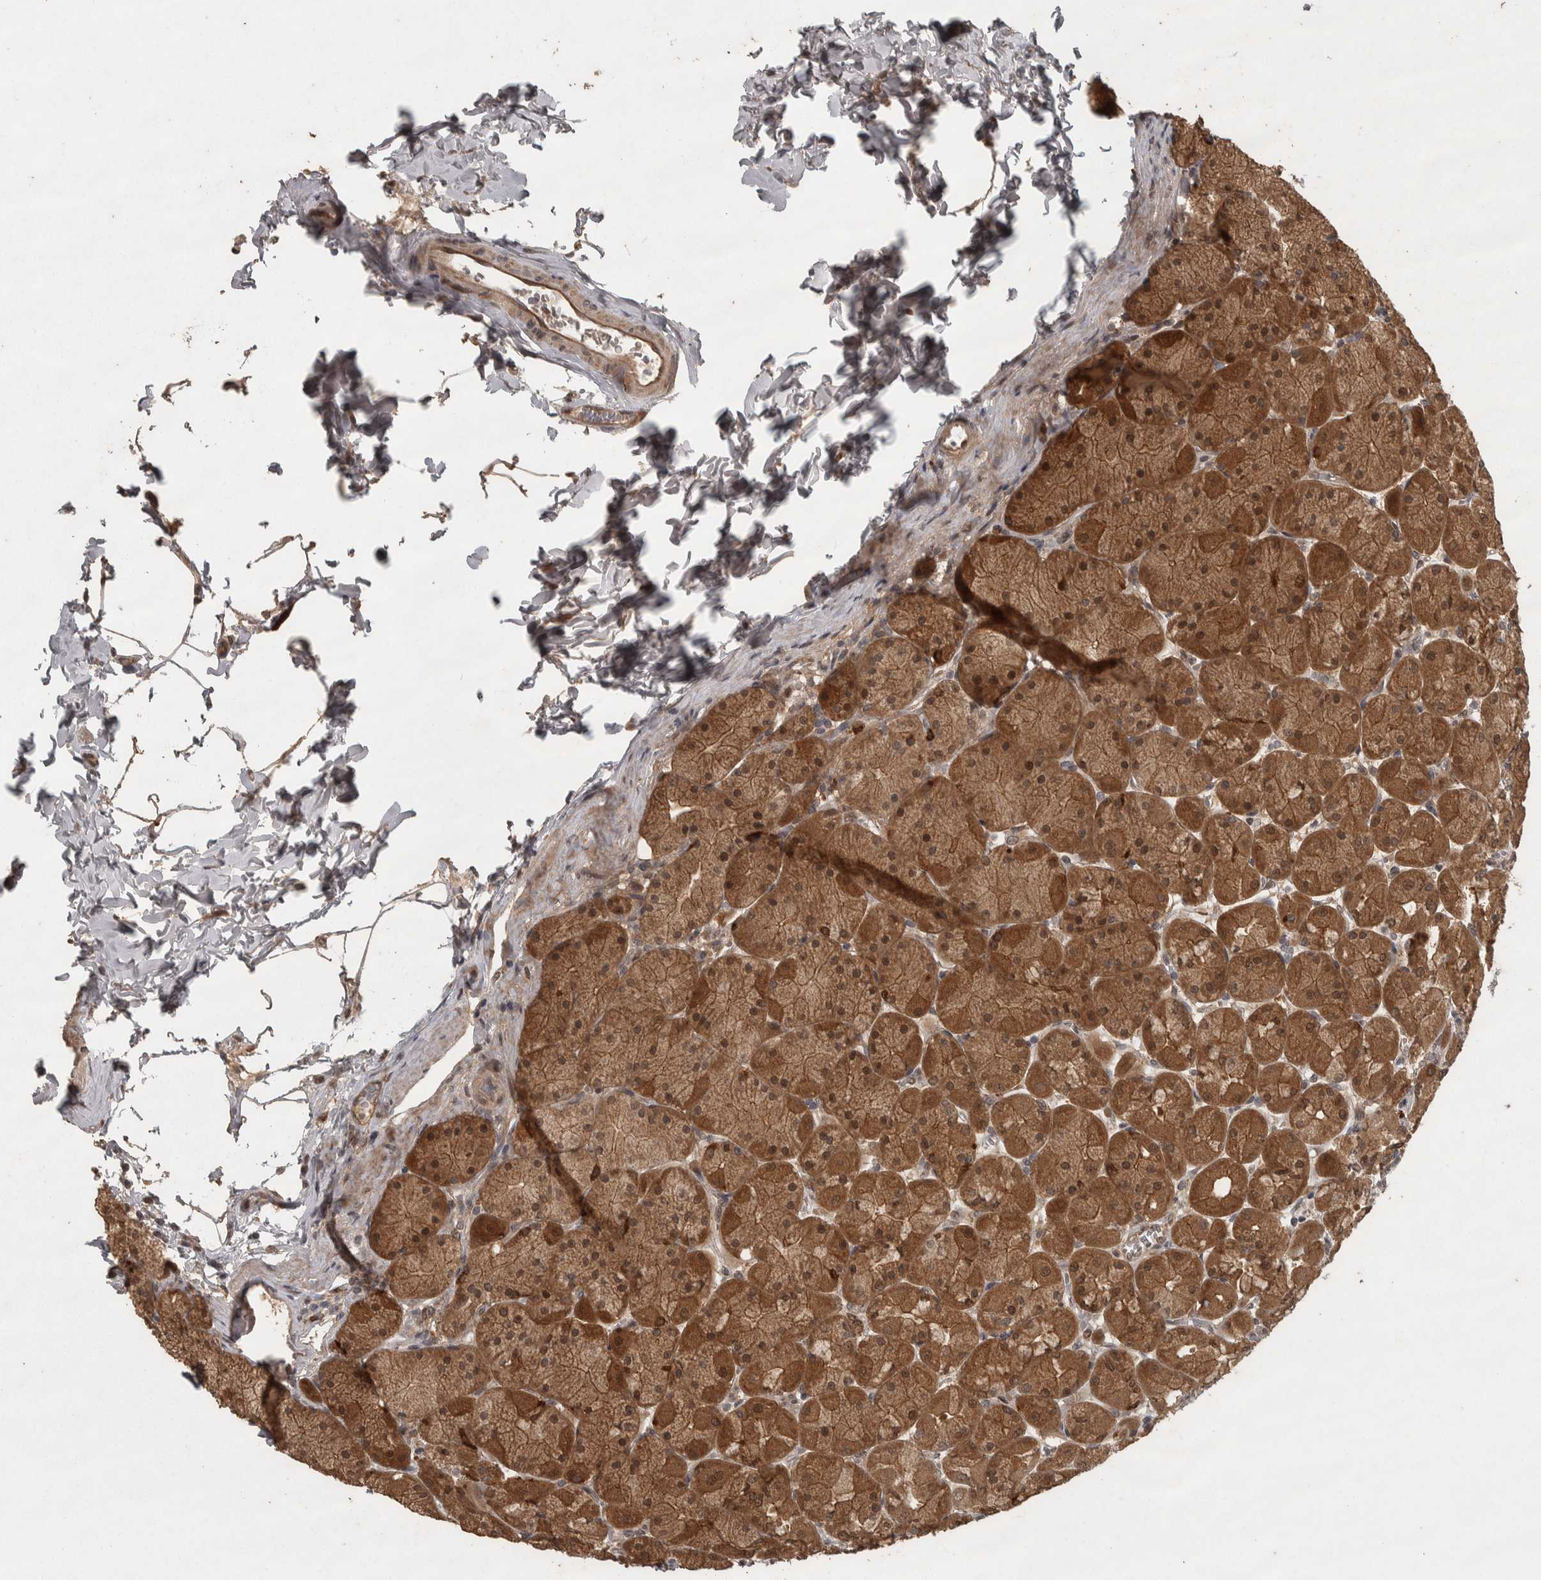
{"staining": {"intensity": "strong", "quantity": ">75%", "location": "cytoplasmic/membranous,nuclear"}, "tissue": "stomach", "cell_type": "Glandular cells", "image_type": "normal", "snomed": [{"axis": "morphology", "description": "Normal tissue, NOS"}, {"axis": "topography", "description": "Stomach, upper"}], "caption": "Immunohistochemical staining of normal stomach demonstrates high levels of strong cytoplasmic/membranous,nuclear positivity in approximately >75% of glandular cells. Using DAB (brown) and hematoxylin (blue) stains, captured at high magnification using brightfield microscopy.", "gene": "ACO1", "patient": {"sex": "female", "age": 56}}